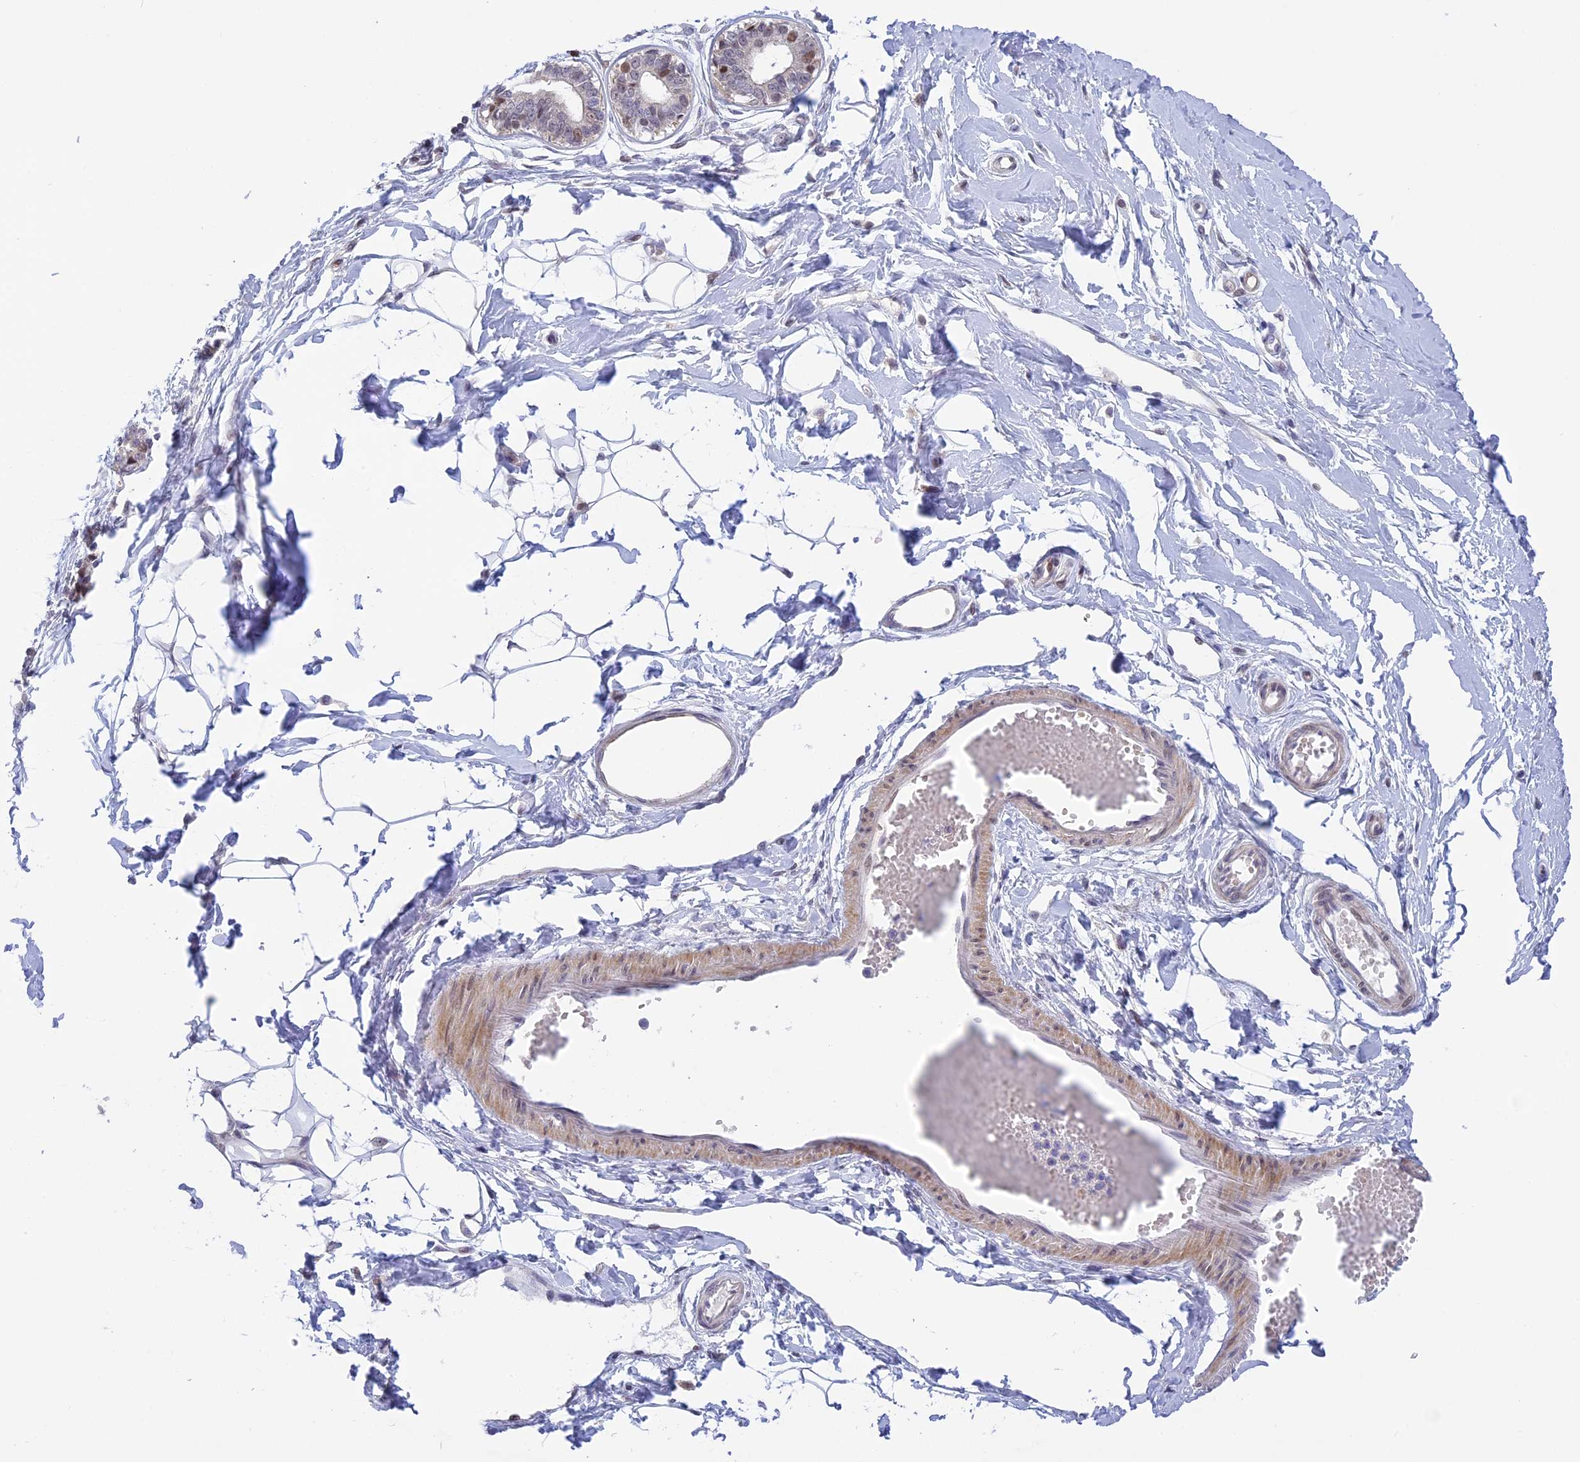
{"staining": {"intensity": "negative", "quantity": "none", "location": "none"}, "tissue": "breast", "cell_type": "Adipocytes", "image_type": "normal", "snomed": [{"axis": "morphology", "description": "Normal tissue, NOS"}, {"axis": "topography", "description": "Breast"}], "caption": "Immunohistochemical staining of benign human breast displays no significant staining in adipocytes.", "gene": "CORO2A", "patient": {"sex": "female", "age": 45}}